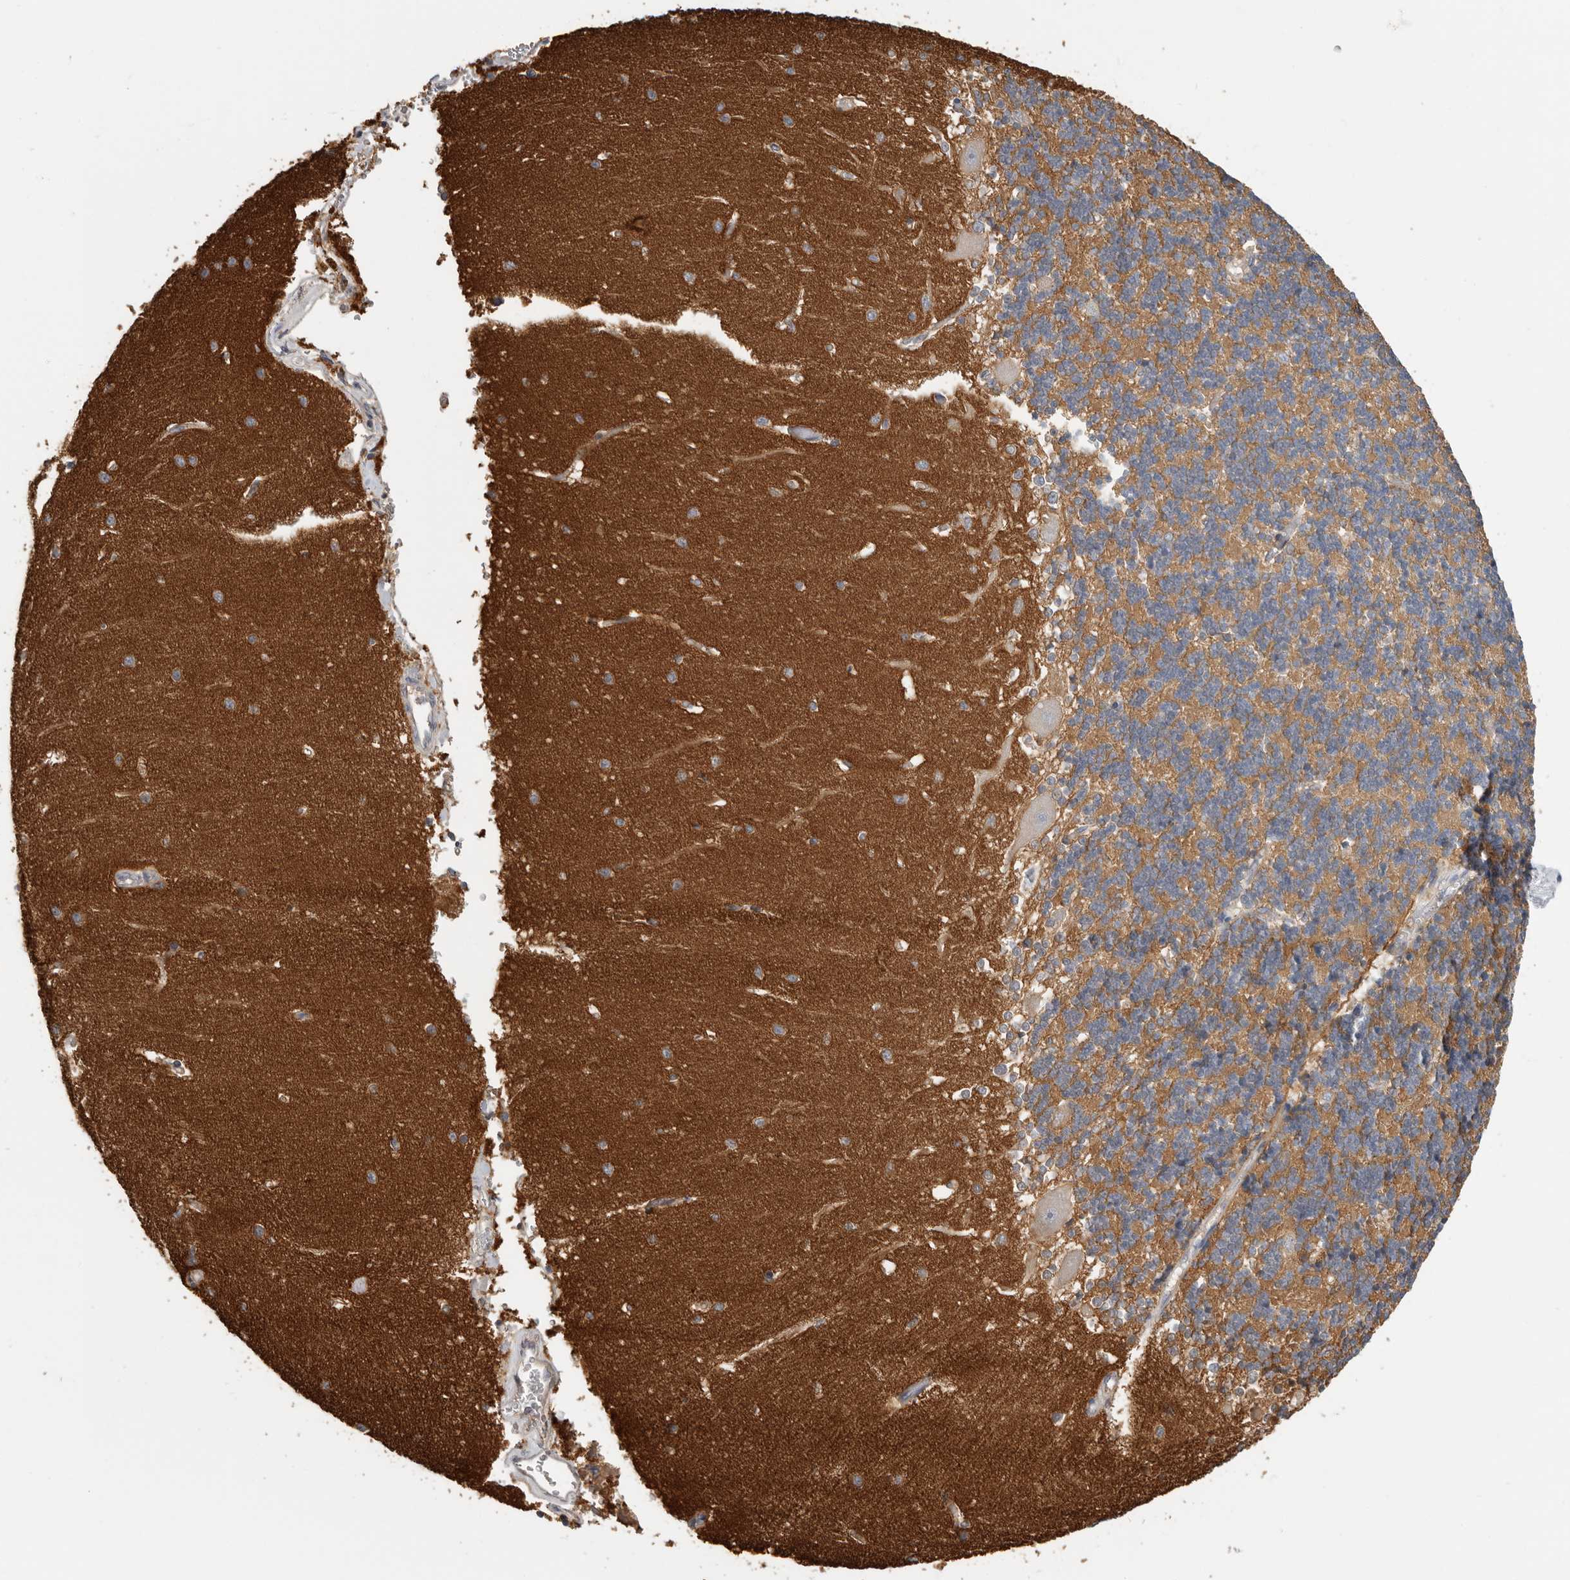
{"staining": {"intensity": "weak", "quantity": "<25%", "location": "cytoplasmic/membranous"}, "tissue": "cerebellum", "cell_type": "Cells in granular layer", "image_type": "normal", "snomed": [{"axis": "morphology", "description": "Normal tissue, NOS"}, {"axis": "topography", "description": "Cerebellum"}], "caption": "Cells in granular layer show no significant protein staining in normal cerebellum. The staining was performed using DAB (3,3'-diaminobenzidine) to visualize the protein expression in brown, while the nuclei were stained in blue with hematoxylin (Magnification: 20x).", "gene": "WDTC1", "patient": {"sex": "male", "age": 37}}